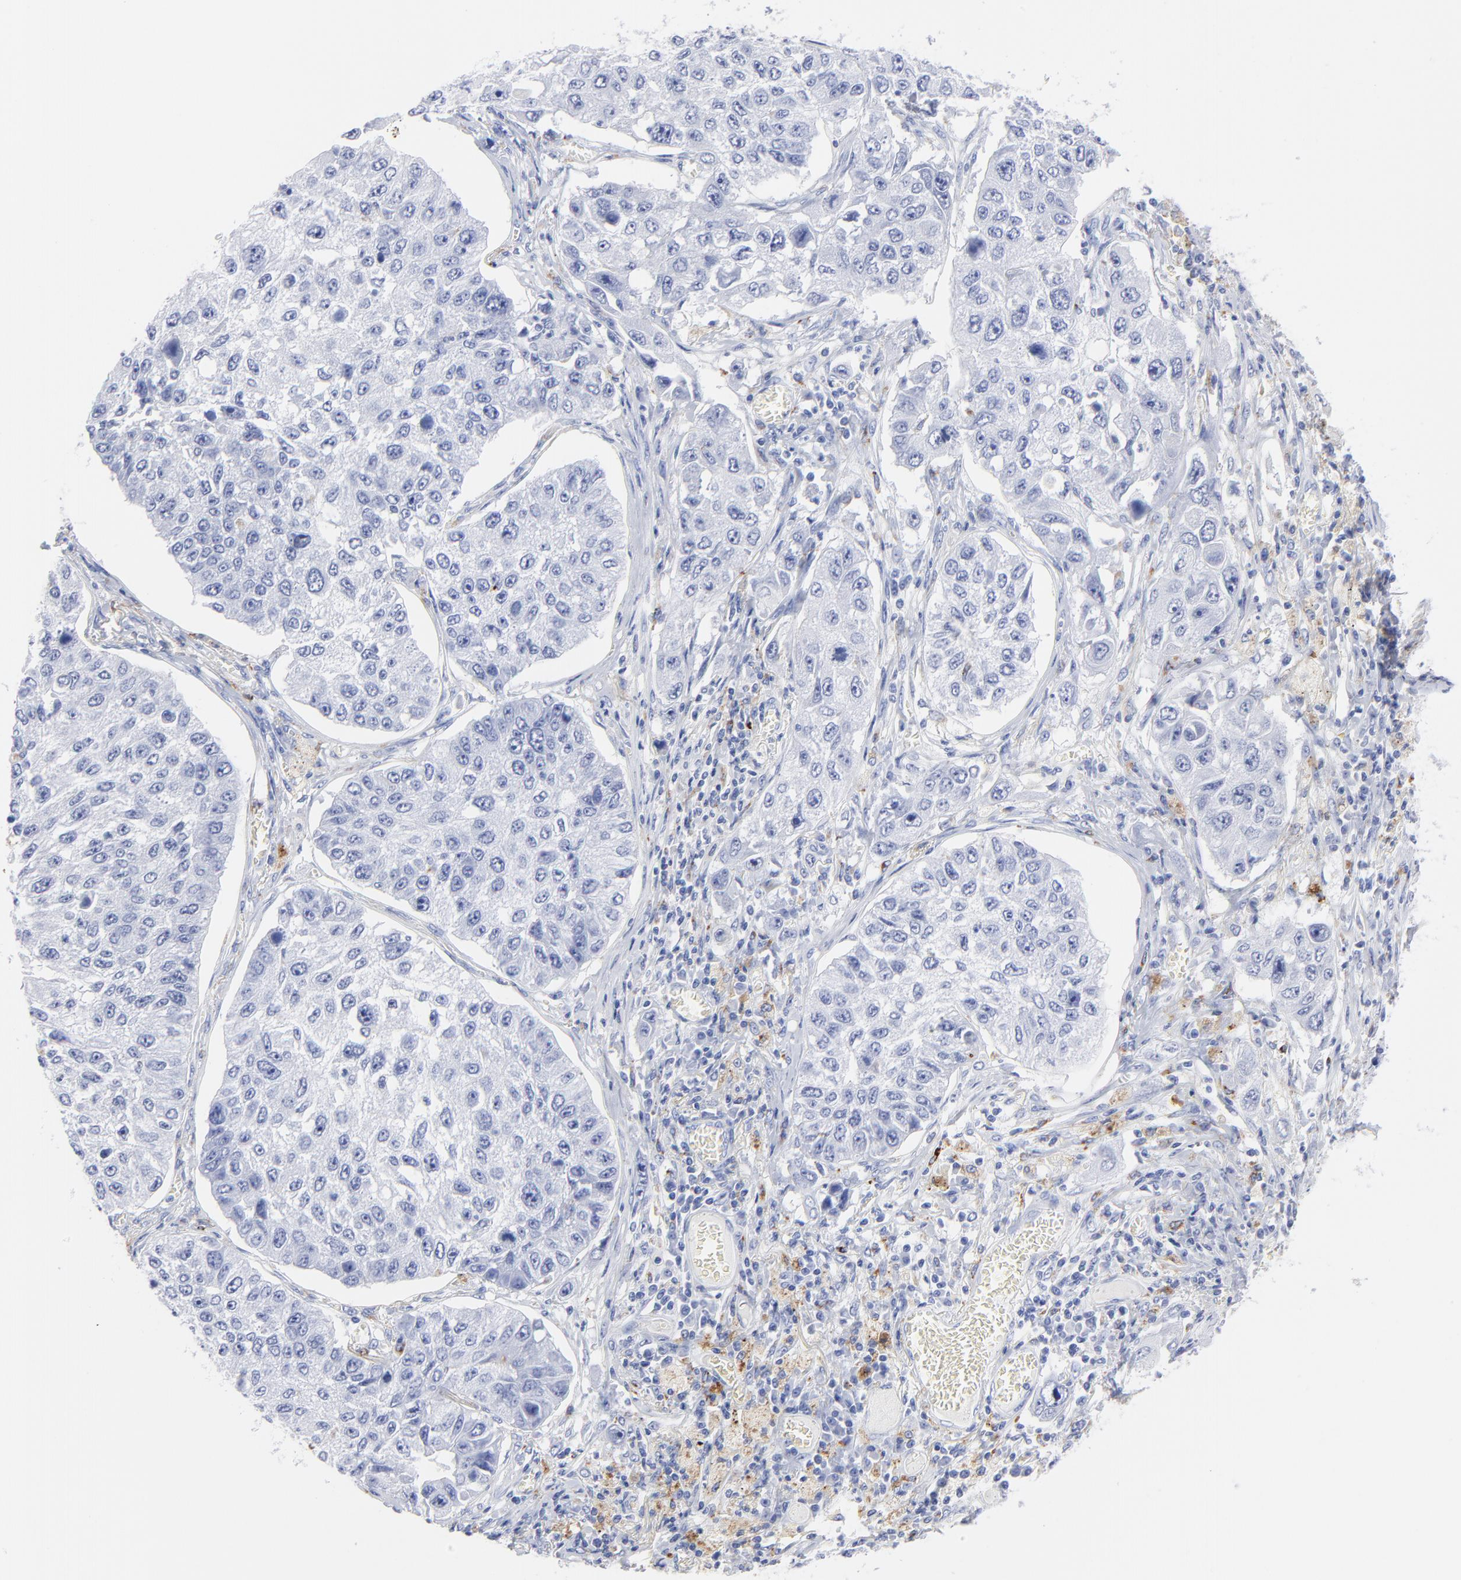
{"staining": {"intensity": "negative", "quantity": "none", "location": "none"}, "tissue": "lung cancer", "cell_type": "Tumor cells", "image_type": "cancer", "snomed": [{"axis": "morphology", "description": "Squamous cell carcinoma, NOS"}, {"axis": "topography", "description": "Lung"}], "caption": "The IHC photomicrograph has no significant expression in tumor cells of squamous cell carcinoma (lung) tissue.", "gene": "CPVL", "patient": {"sex": "male", "age": 71}}